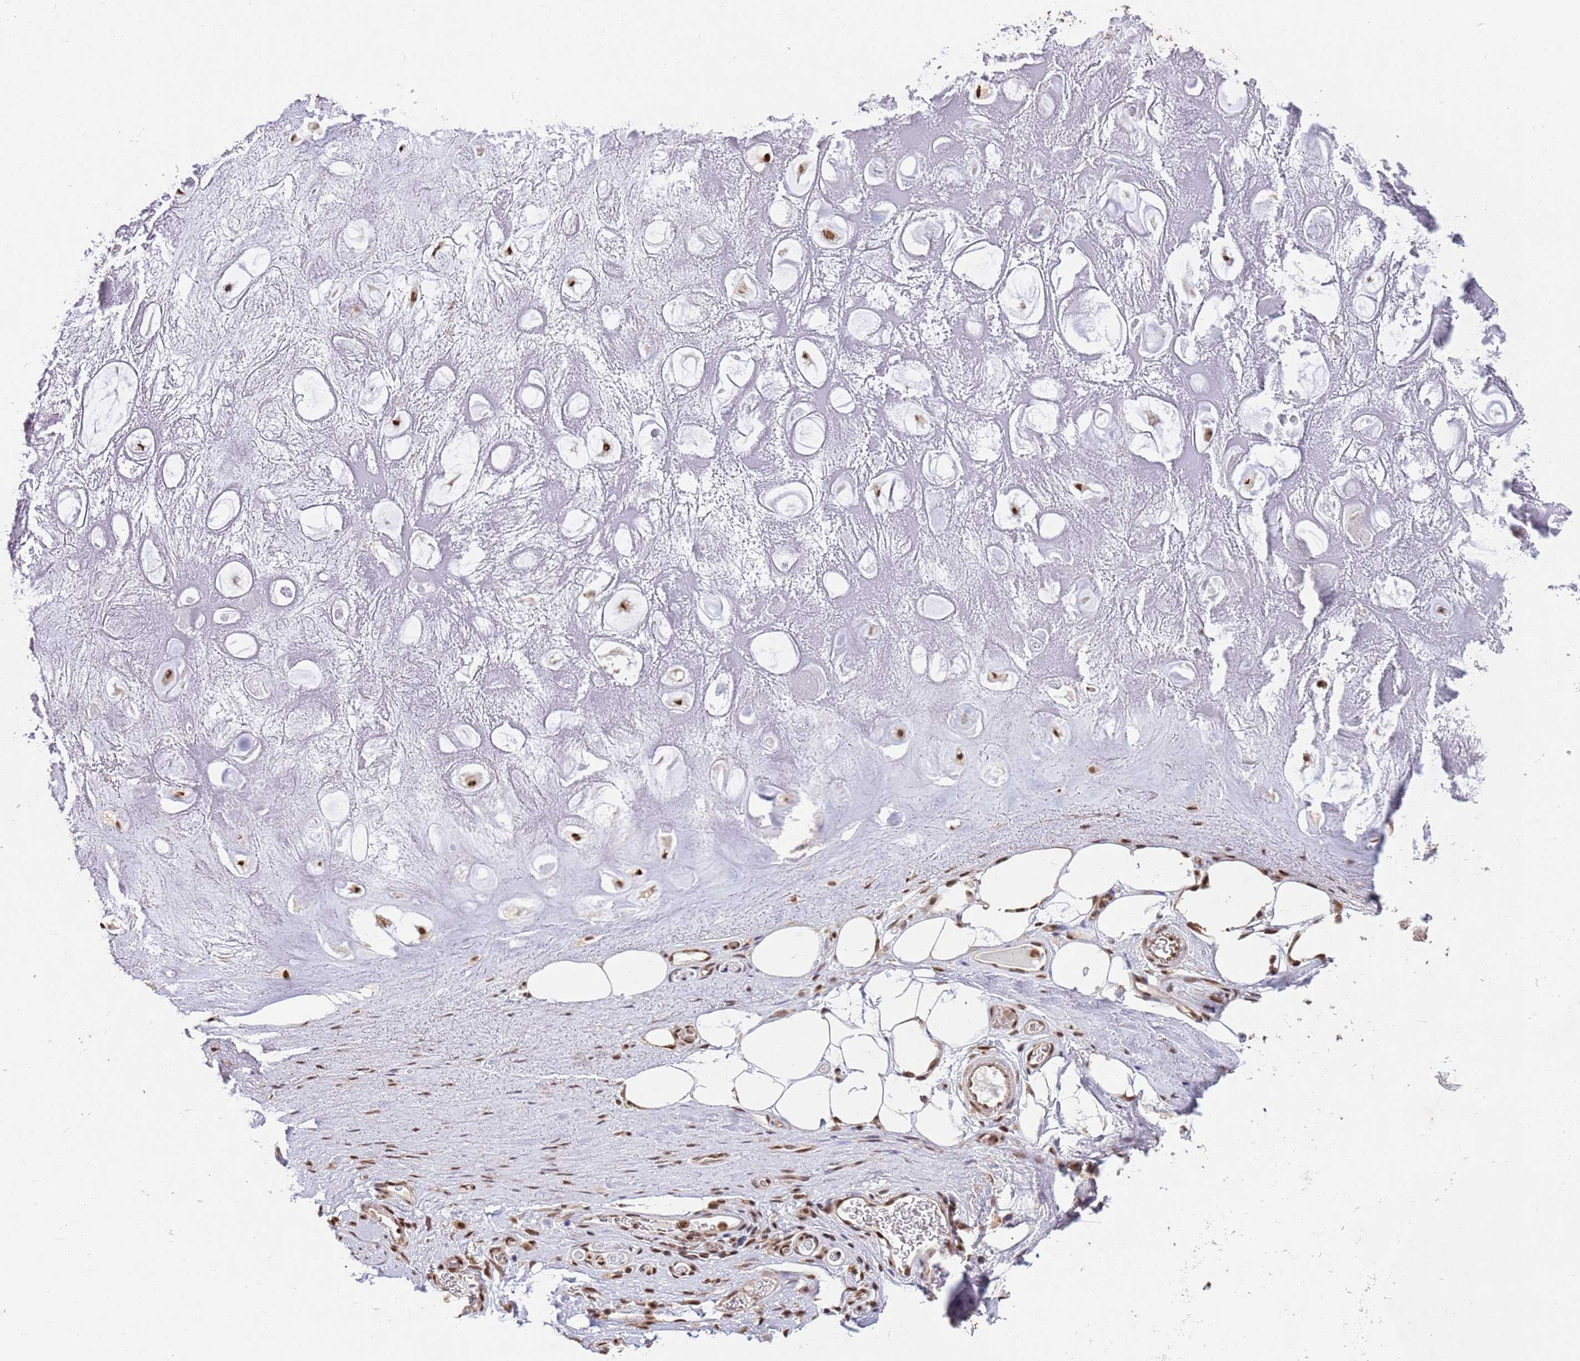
{"staining": {"intensity": "moderate", "quantity": "<25%", "location": "nuclear"}, "tissue": "adipose tissue", "cell_type": "Adipocytes", "image_type": "normal", "snomed": [{"axis": "morphology", "description": "Normal tissue, NOS"}, {"axis": "topography", "description": "Cartilage tissue"}], "caption": "Human adipose tissue stained with a protein marker displays moderate staining in adipocytes.", "gene": "ESF1", "patient": {"sex": "male", "age": 81}}